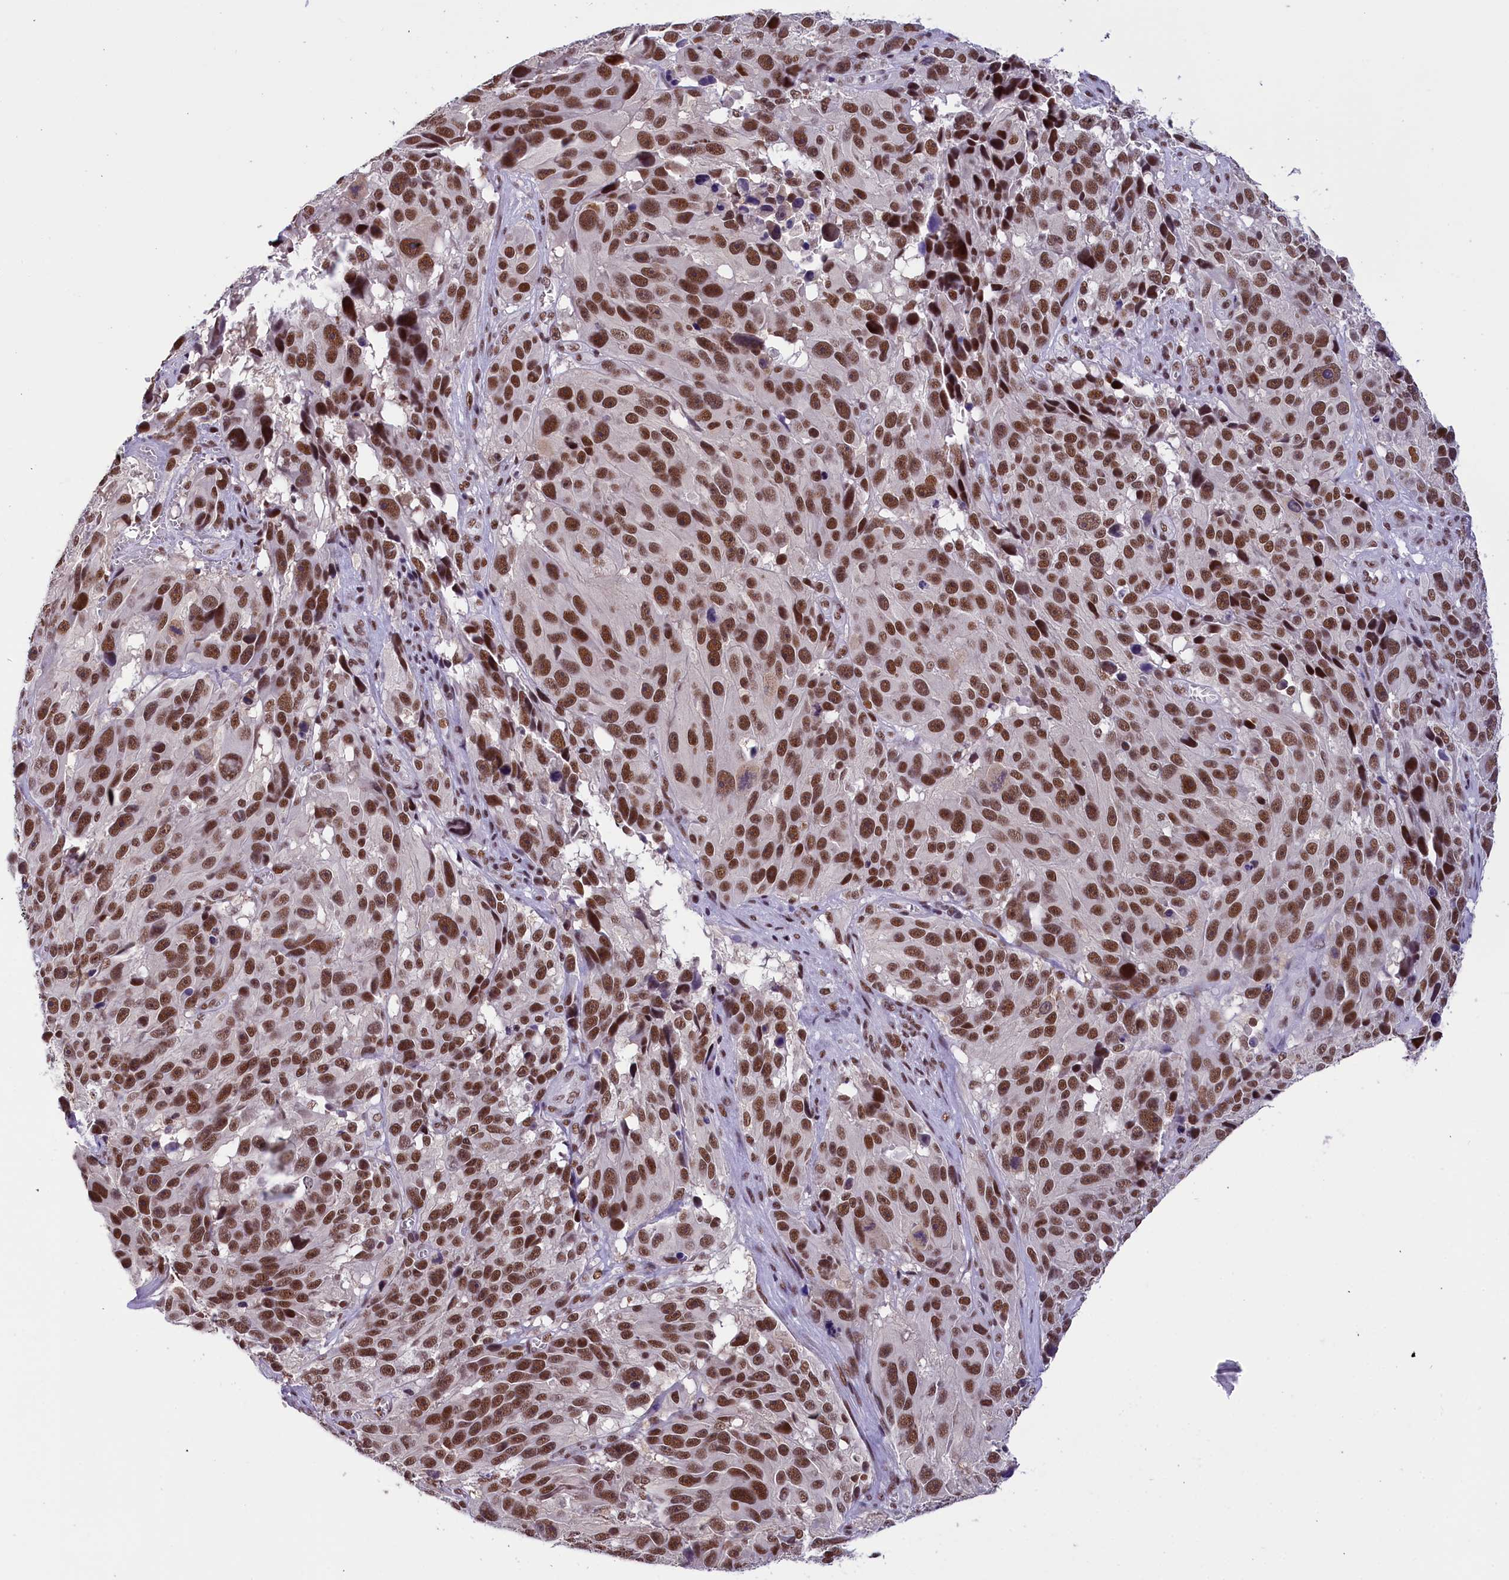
{"staining": {"intensity": "strong", "quantity": ">75%", "location": "nuclear"}, "tissue": "melanoma", "cell_type": "Tumor cells", "image_type": "cancer", "snomed": [{"axis": "morphology", "description": "Malignant melanoma, NOS"}, {"axis": "topography", "description": "Skin"}], "caption": "There is high levels of strong nuclear expression in tumor cells of malignant melanoma, as demonstrated by immunohistochemical staining (brown color).", "gene": "ZC3H4", "patient": {"sex": "male", "age": 84}}